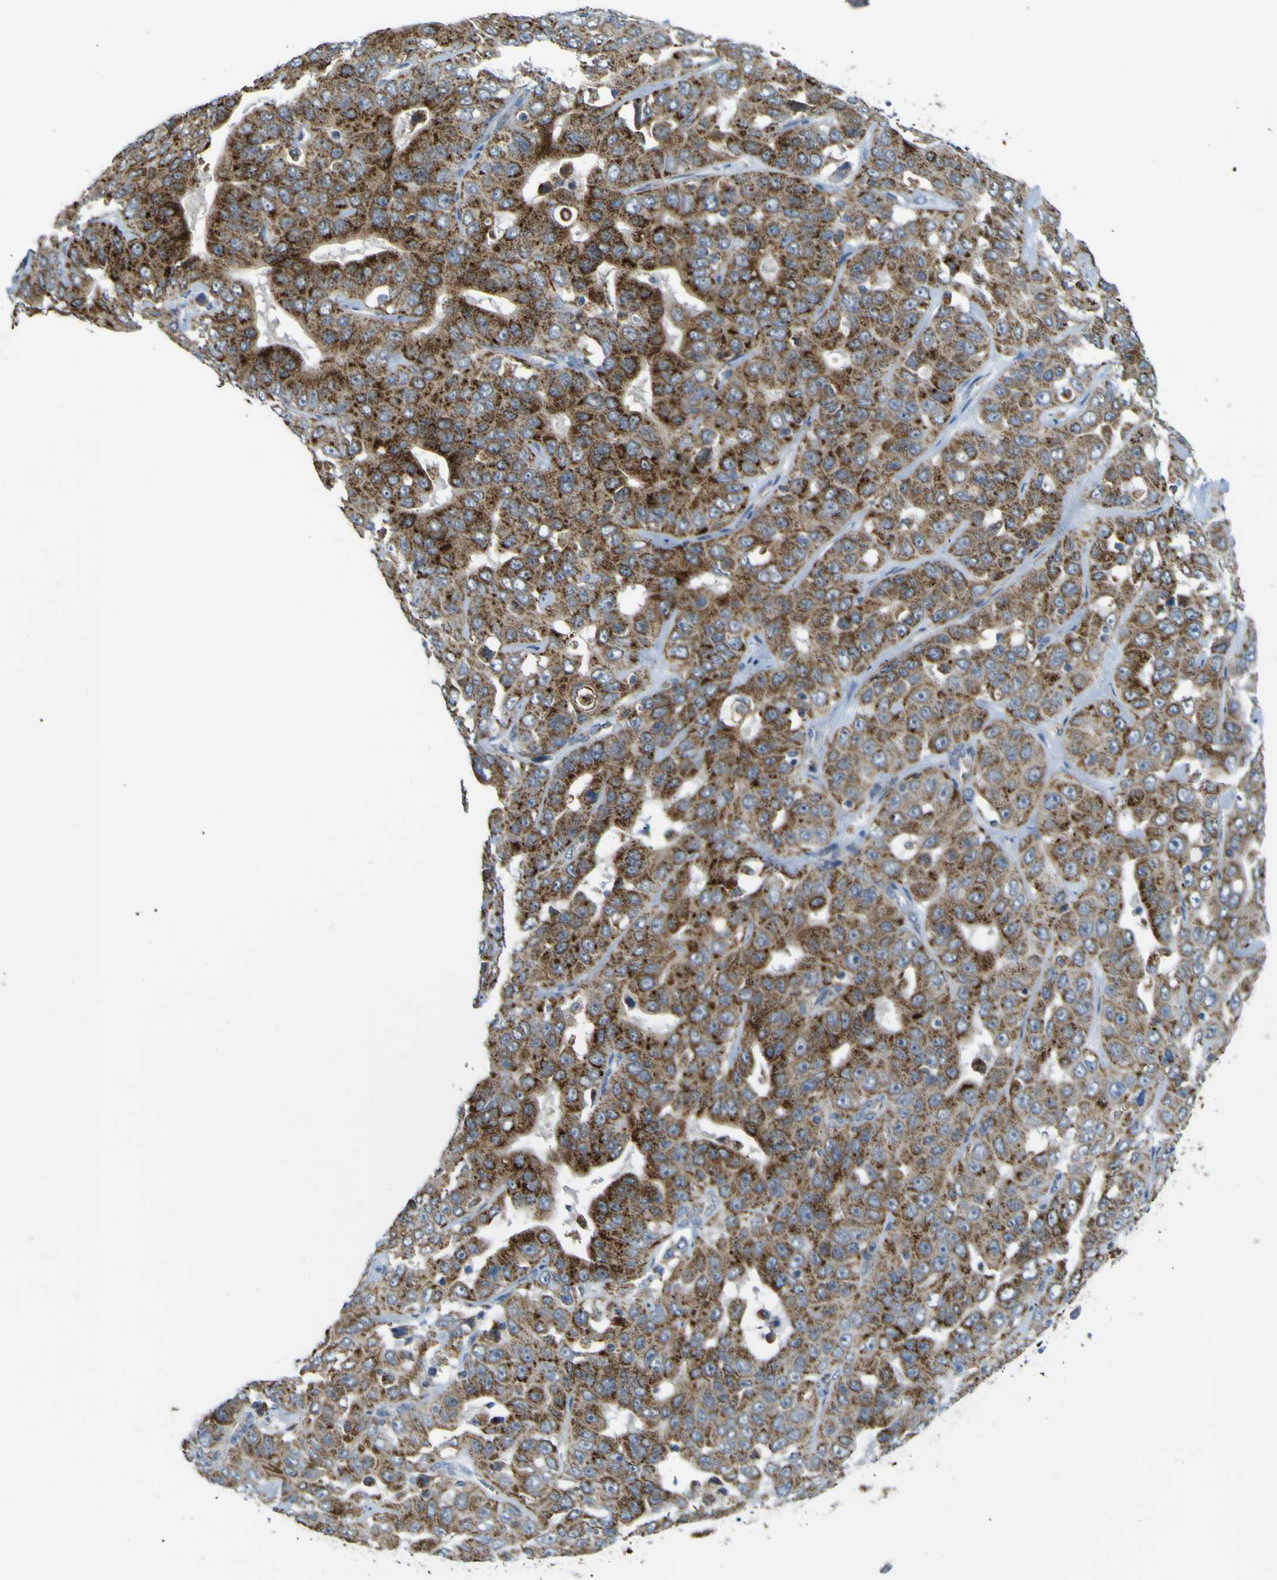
{"staining": {"intensity": "moderate", "quantity": ">75%", "location": "cytoplasmic/membranous"}, "tissue": "liver cancer", "cell_type": "Tumor cells", "image_type": "cancer", "snomed": [{"axis": "morphology", "description": "Cholangiocarcinoma"}, {"axis": "topography", "description": "Liver"}], "caption": "Moderate cytoplasmic/membranous staining for a protein is identified in about >75% of tumor cells of liver cancer (cholangiocarcinoma) using immunohistochemistry (IHC).", "gene": "ACBD5", "patient": {"sex": "female", "age": 52}}